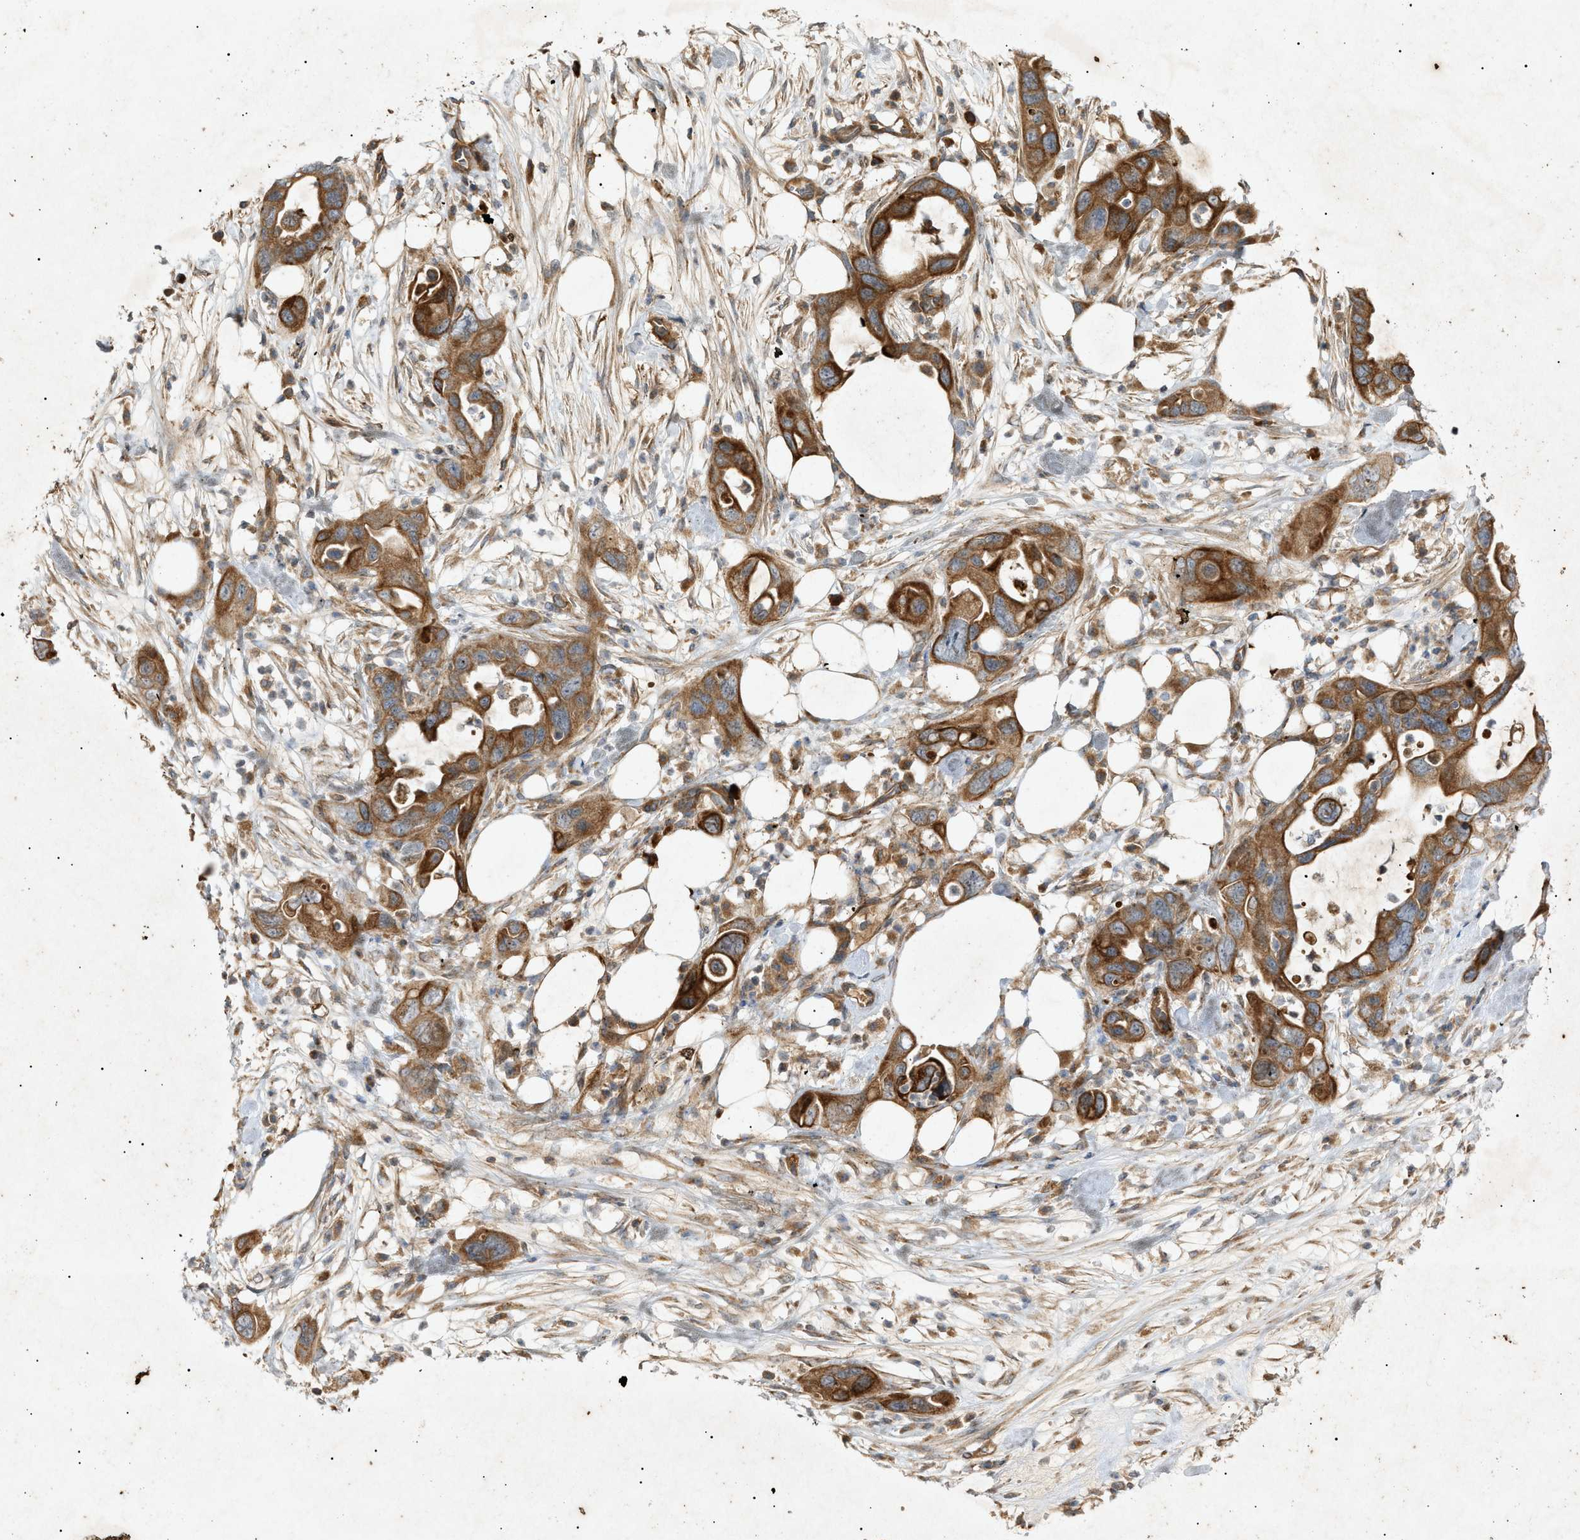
{"staining": {"intensity": "strong", "quantity": ">75%", "location": "cytoplasmic/membranous"}, "tissue": "pancreatic cancer", "cell_type": "Tumor cells", "image_type": "cancer", "snomed": [{"axis": "morphology", "description": "Adenocarcinoma, NOS"}, {"axis": "topography", "description": "Pancreas"}], "caption": "A photomicrograph of pancreatic cancer stained for a protein shows strong cytoplasmic/membranous brown staining in tumor cells.", "gene": "MTCH1", "patient": {"sex": "female", "age": 71}}